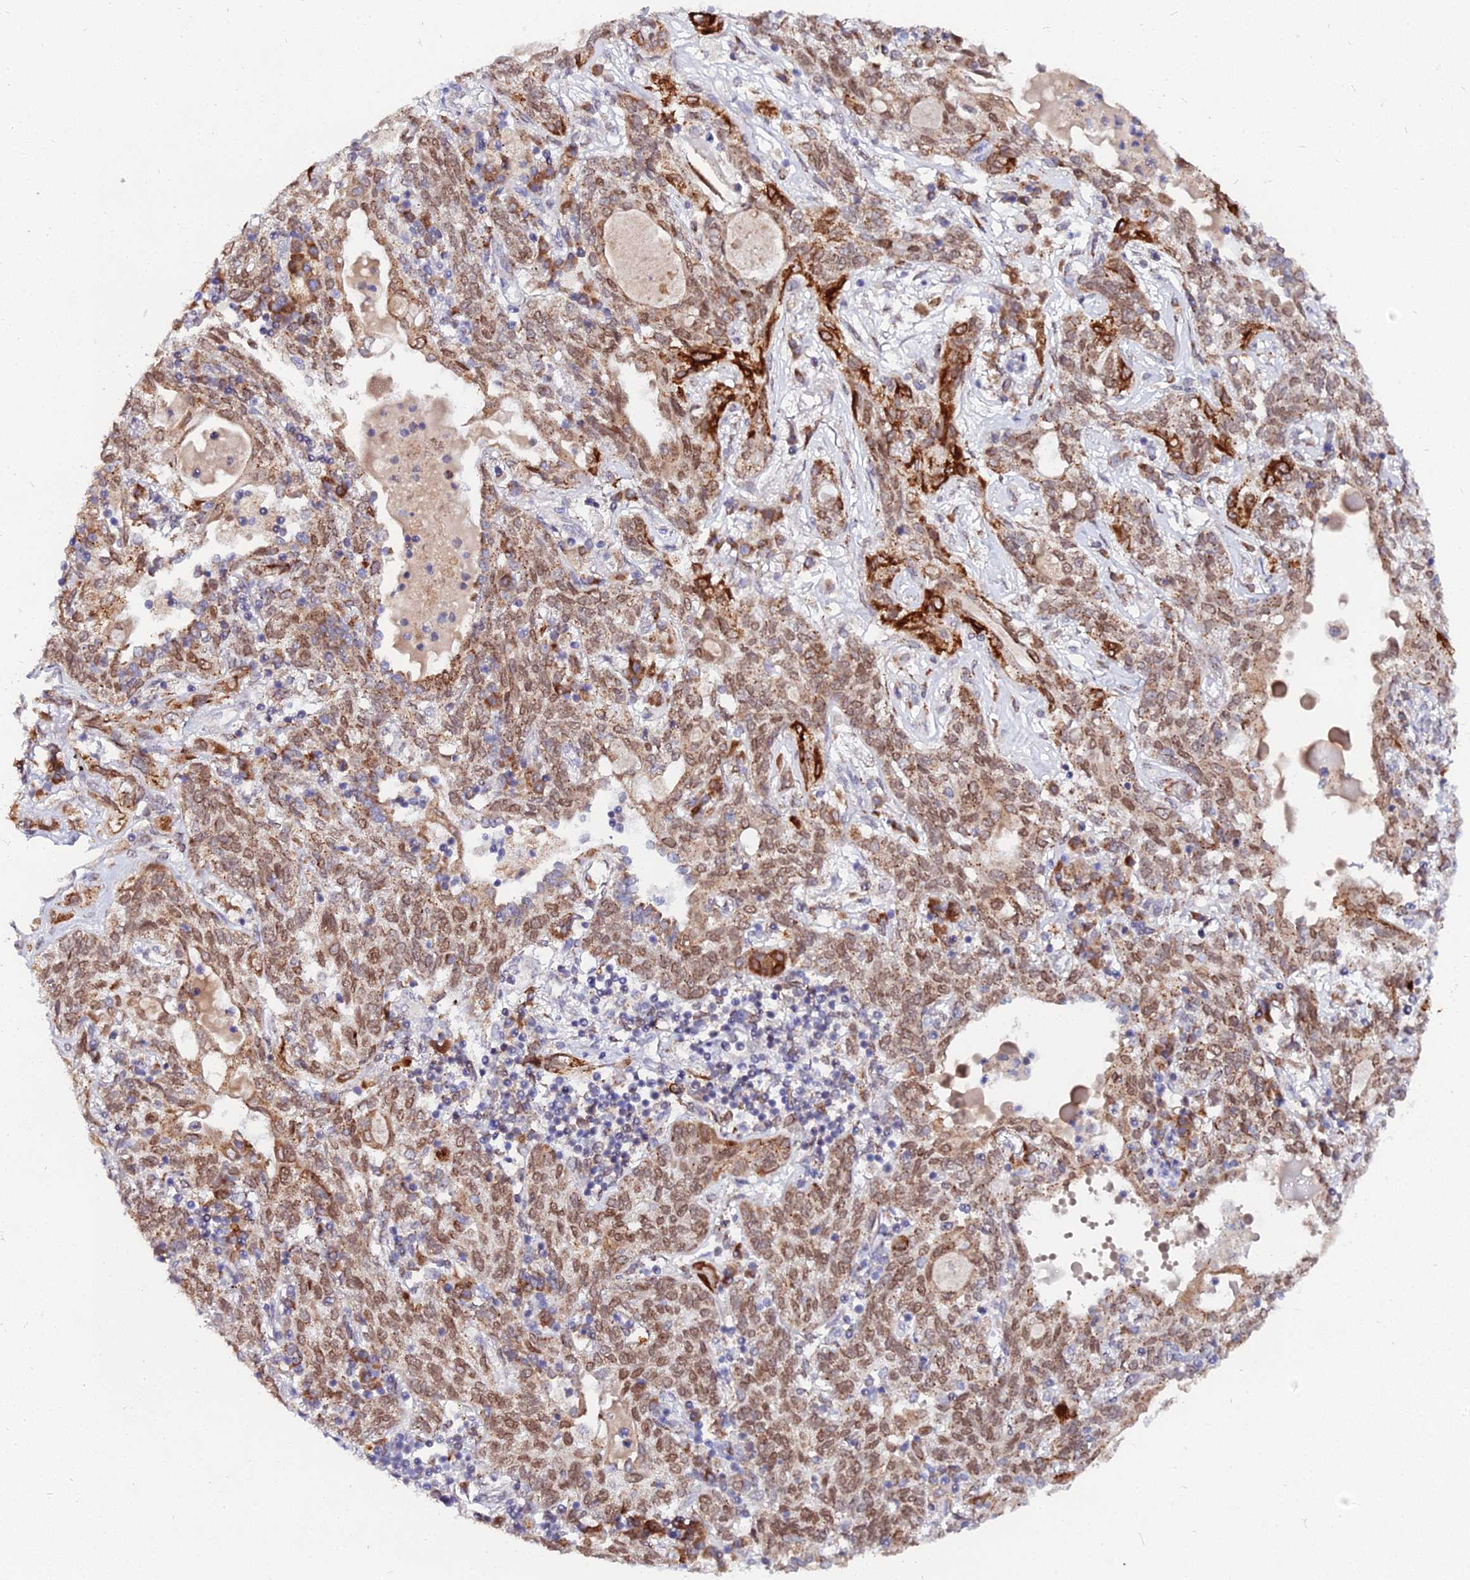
{"staining": {"intensity": "moderate", "quantity": ">75%", "location": "cytoplasmic/membranous,nuclear"}, "tissue": "lung cancer", "cell_type": "Tumor cells", "image_type": "cancer", "snomed": [{"axis": "morphology", "description": "Squamous cell carcinoma, NOS"}, {"axis": "topography", "description": "Lung"}], "caption": "Immunohistochemistry histopathology image of lung squamous cell carcinoma stained for a protein (brown), which shows medium levels of moderate cytoplasmic/membranous and nuclear positivity in about >75% of tumor cells.", "gene": "RNF121", "patient": {"sex": "female", "age": 70}}